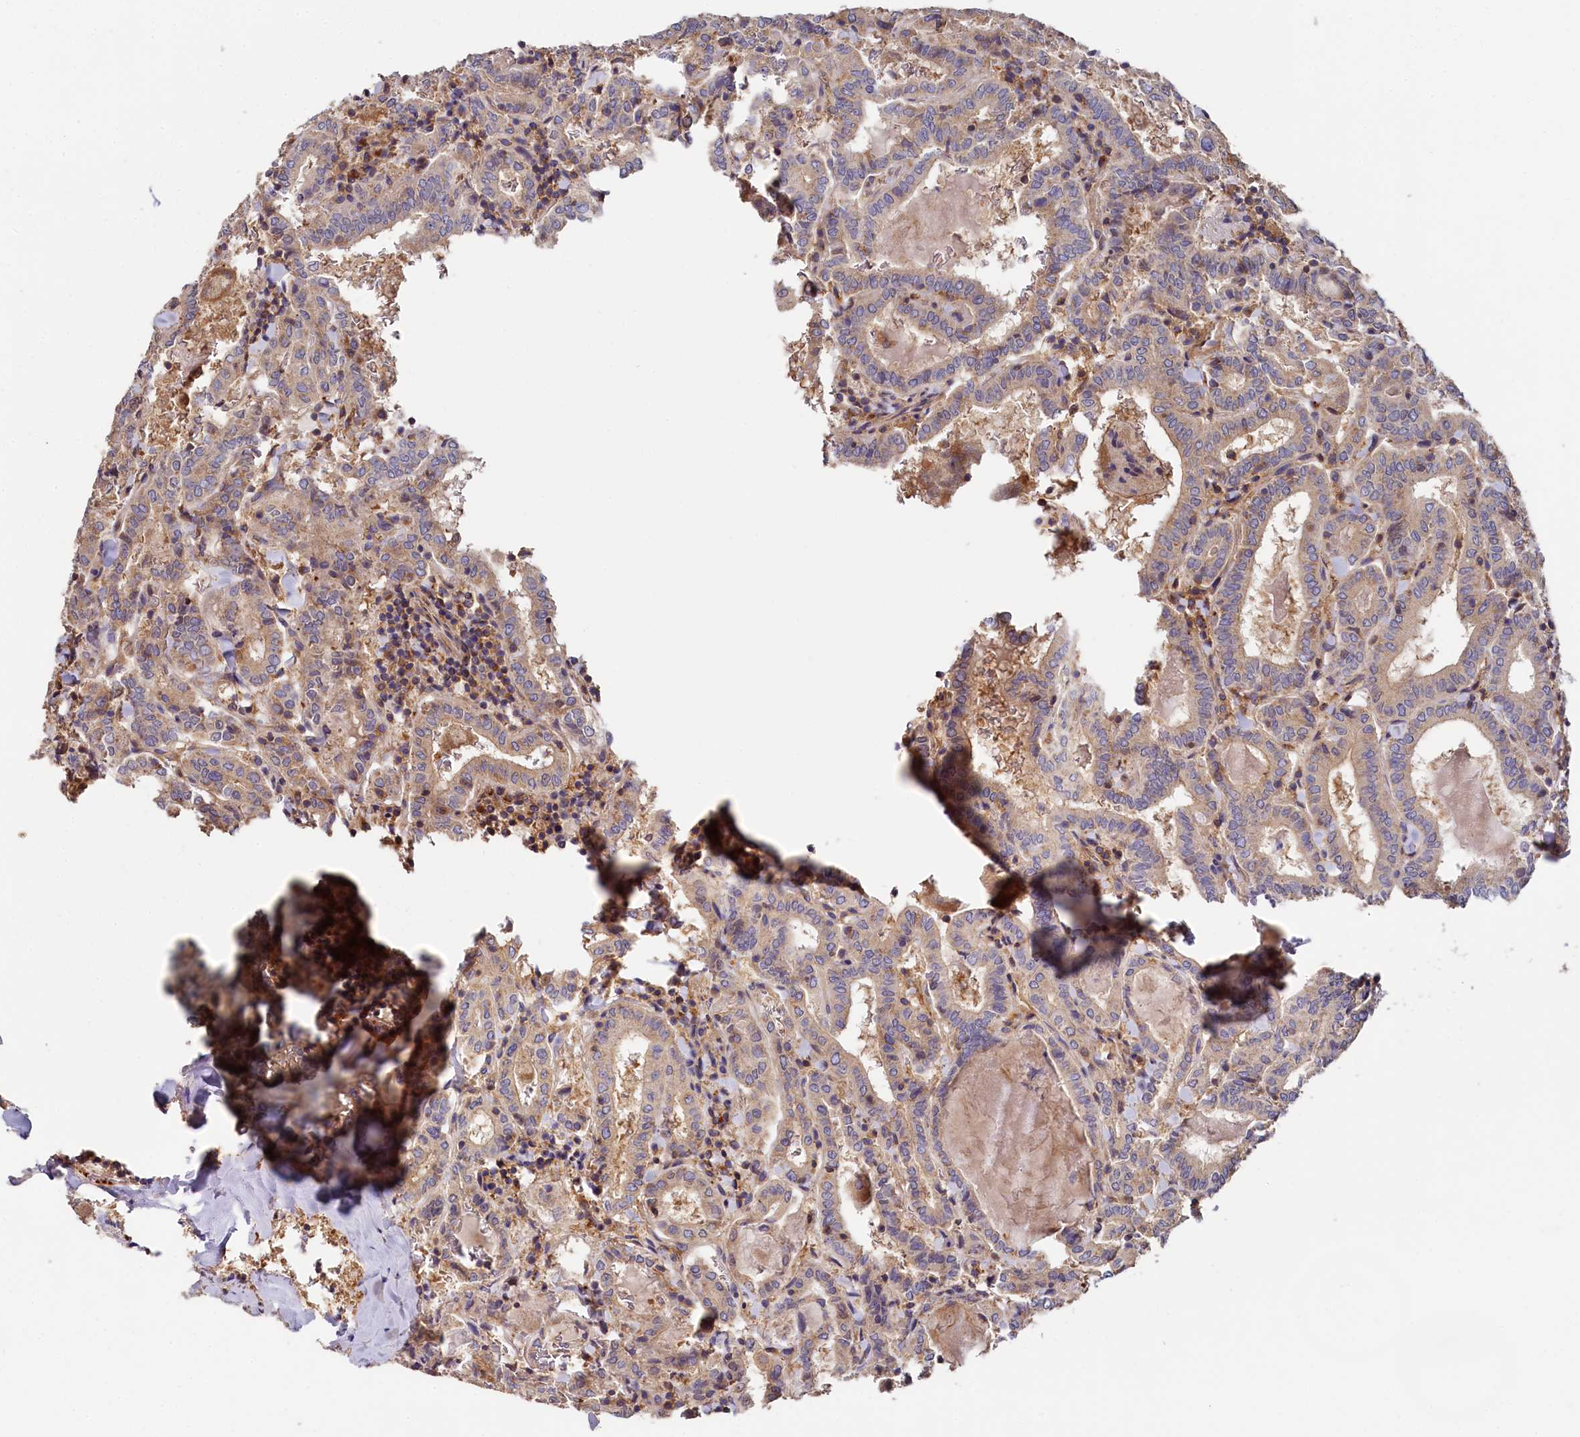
{"staining": {"intensity": "weak", "quantity": "<25%", "location": "cytoplasmic/membranous"}, "tissue": "thyroid cancer", "cell_type": "Tumor cells", "image_type": "cancer", "snomed": [{"axis": "morphology", "description": "Papillary adenocarcinoma, NOS"}, {"axis": "topography", "description": "Thyroid gland"}], "caption": "Immunohistochemical staining of human thyroid papillary adenocarcinoma displays no significant expression in tumor cells.", "gene": "PPIP5K1", "patient": {"sex": "female", "age": 72}}